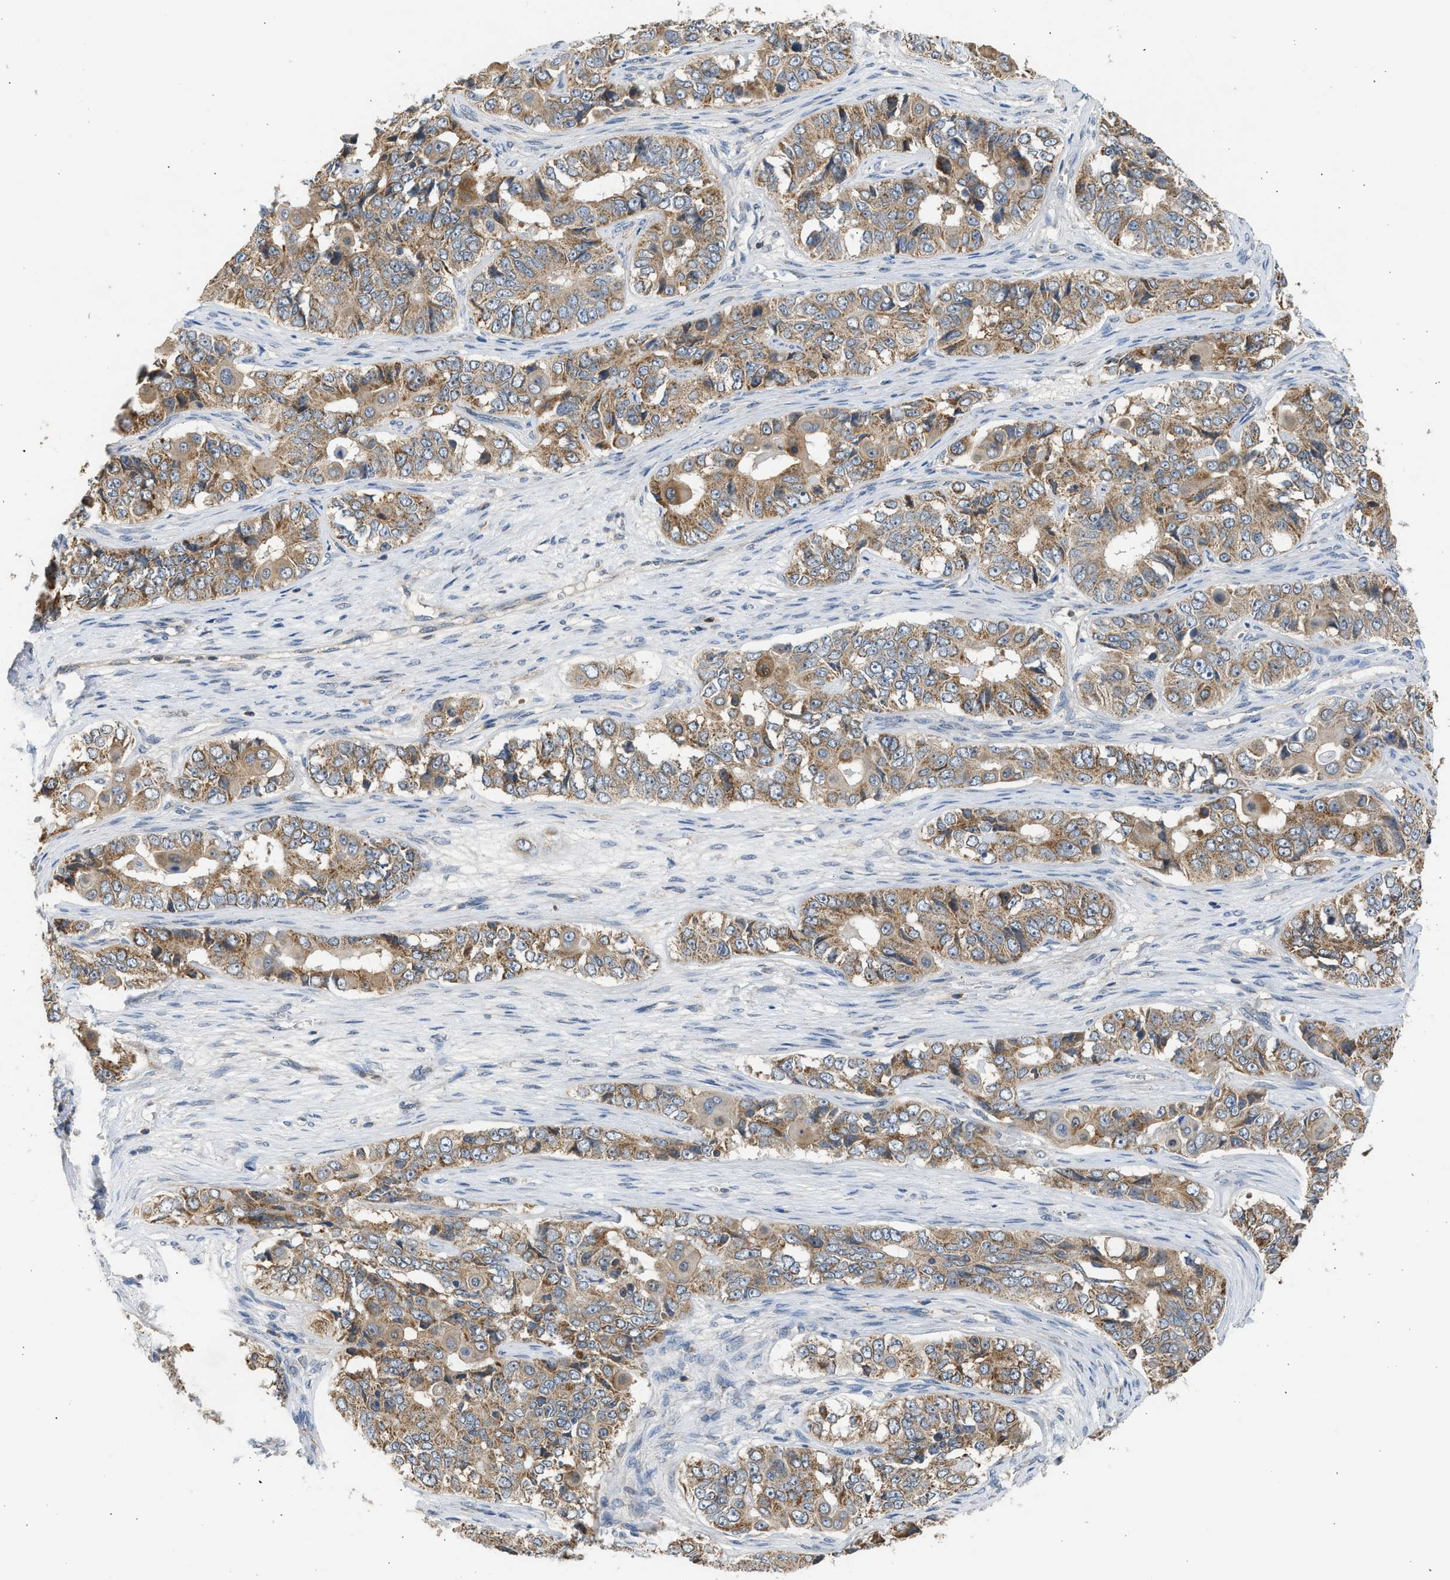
{"staining": {"intensity": "moderate", "quantity": ">75%", "location": "cytoplasmic/membranous"}, "tissue": "ovarian cancer", "cell_type": "Tumor cells", "image_type": "cancer", "snomed": [{"axis": "morphology", "description": "Carcinoma, endometroid"}, {"axis": "topography", "description": "Ovary"}], "caption": "A micrograph of ovarian cancer stained for a protein shows moderate cytoplasmic/membranous brown staining in tumor cells.", "gene": "CYP1A1", "patient": {"sex": "female", "age": 51}}